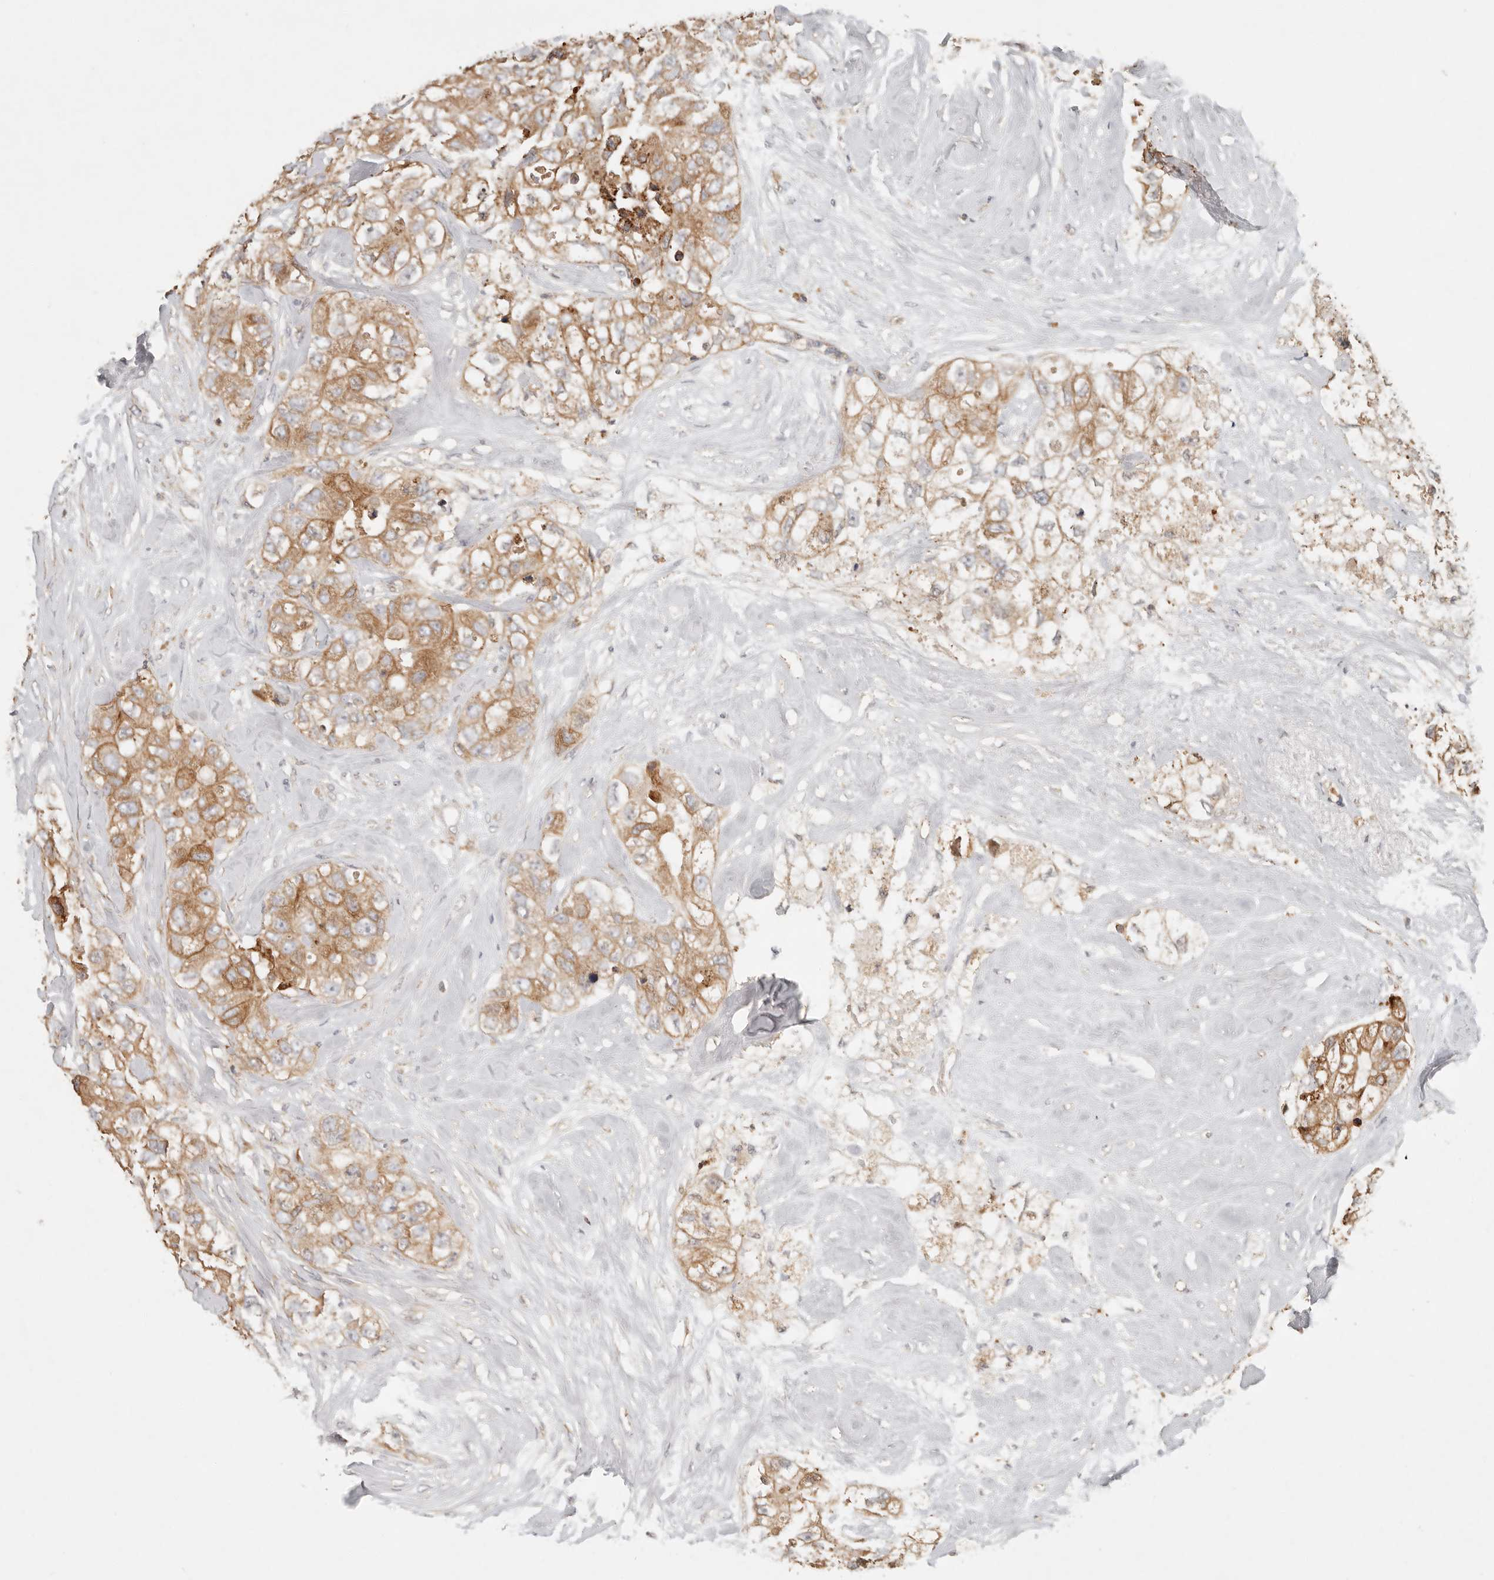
{"staining": {"intensity": "moderate", "quantity": ">75%", "location": "cytoplasmic/membranous"}, "tissue": "breast cancer", "cell_type": "Tumor cells", "image_type": "cancer", "snomed": [{"axis": "morphology", "description": "Duct carcinoma"}, {"axis": "topography", "description": "Breast"}], "caption": "Breast invasive ductal carcinoma stained for a protein reveals moderate cytoplasmic/membranous positivity in tumor cells.", "gene": "ARHGEF10L", "patient": {"sex": "female", "age": 62}}